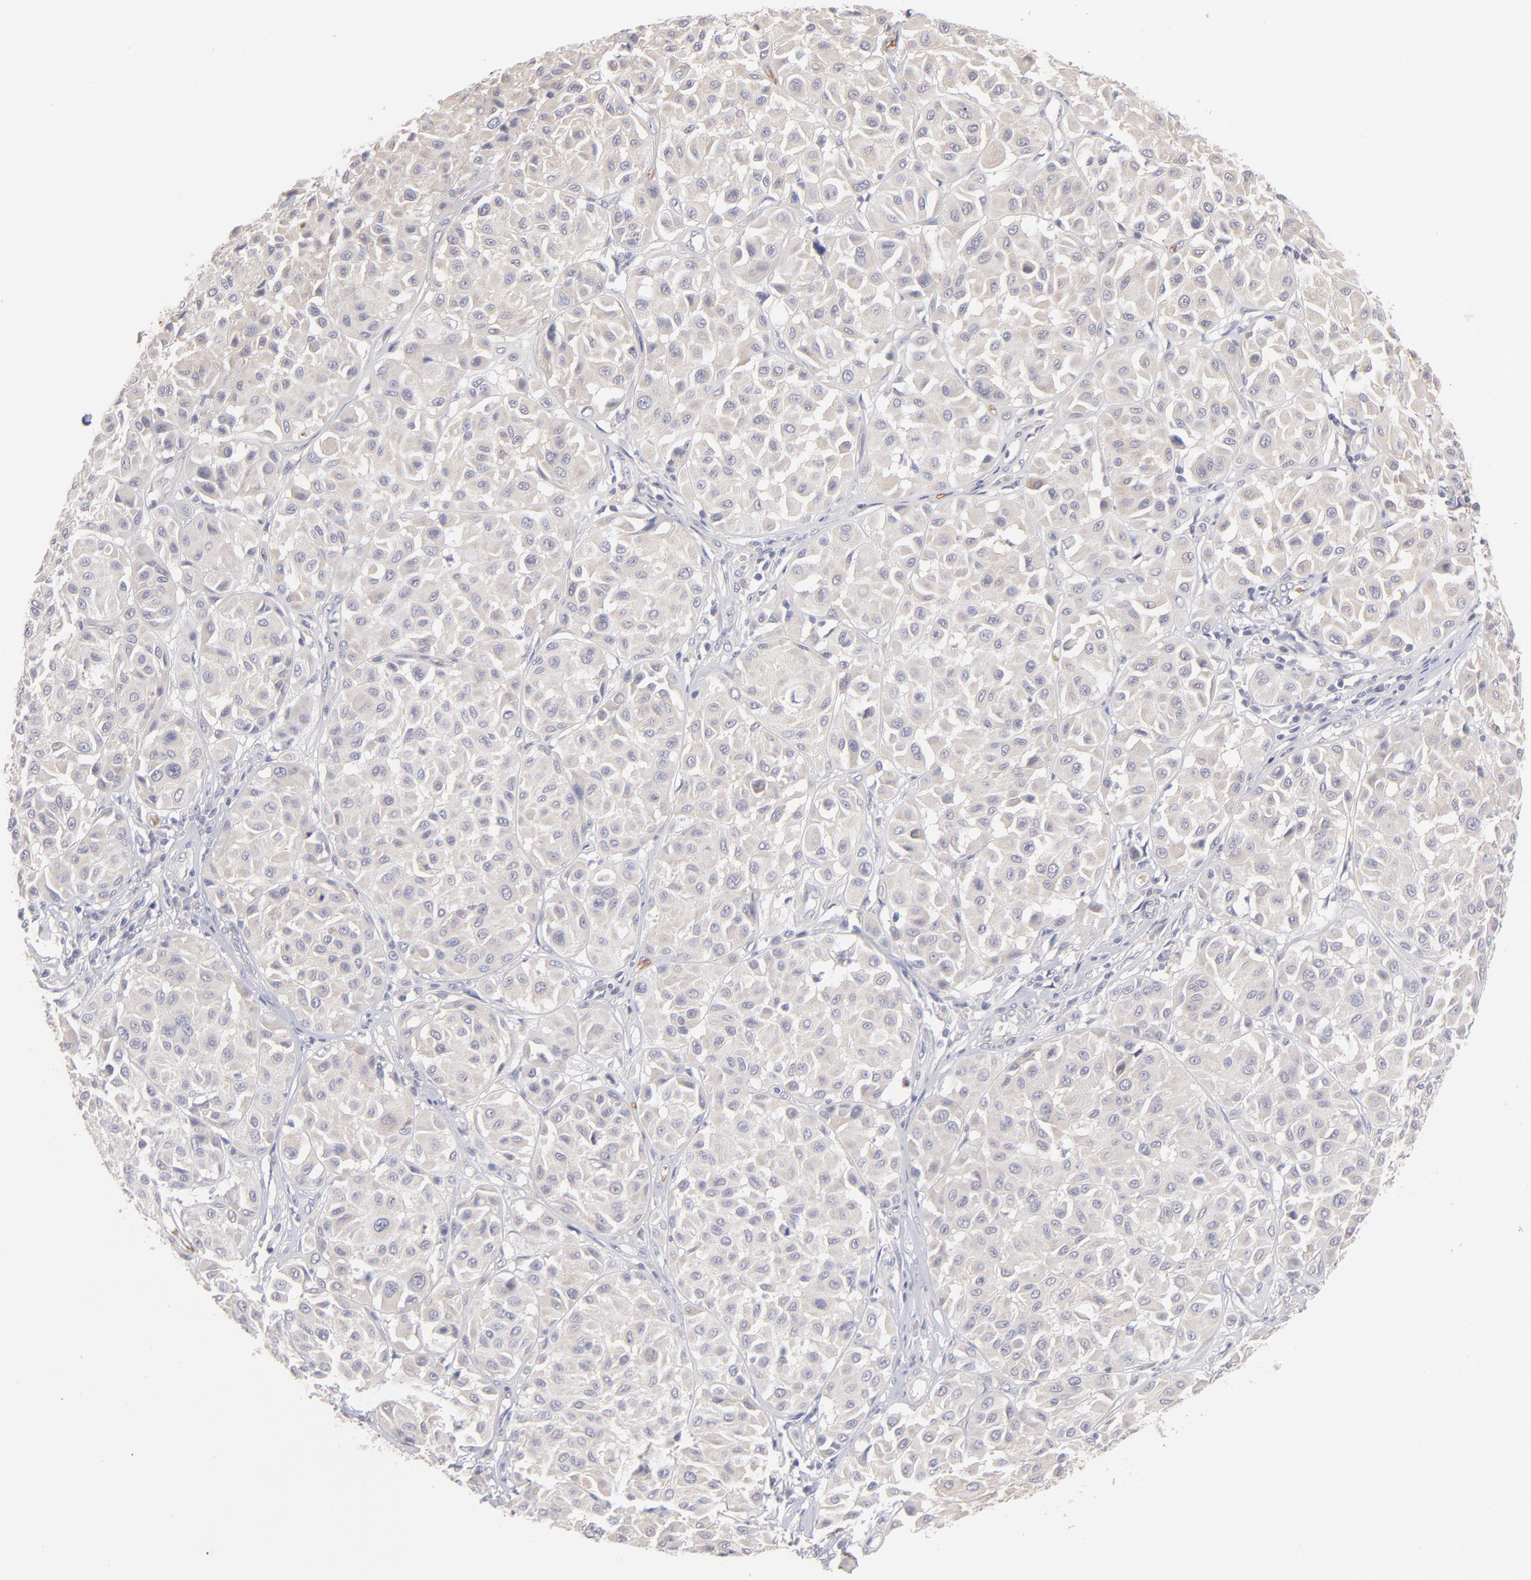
{"staining": {"intensity": "negative", "quantity": "none", "location": "none"}, "tissue": "melanoma", "cell_type": "Tumor cells", "image_type": "cancer", "snomed": [{"axis": "morphology", "description": "Malignant melanoma, Metastatic site"}, {"axis": "topography", "description": "Soft tissue"}], "caption": "Melanoma was stained to show a protein in brown. There is no significant positivity in tumor cells. (Brightfield microscopy of DAB IHC at high magnification).", "gene": "F13B", "patient": {"sex": "male", "age": 41}}